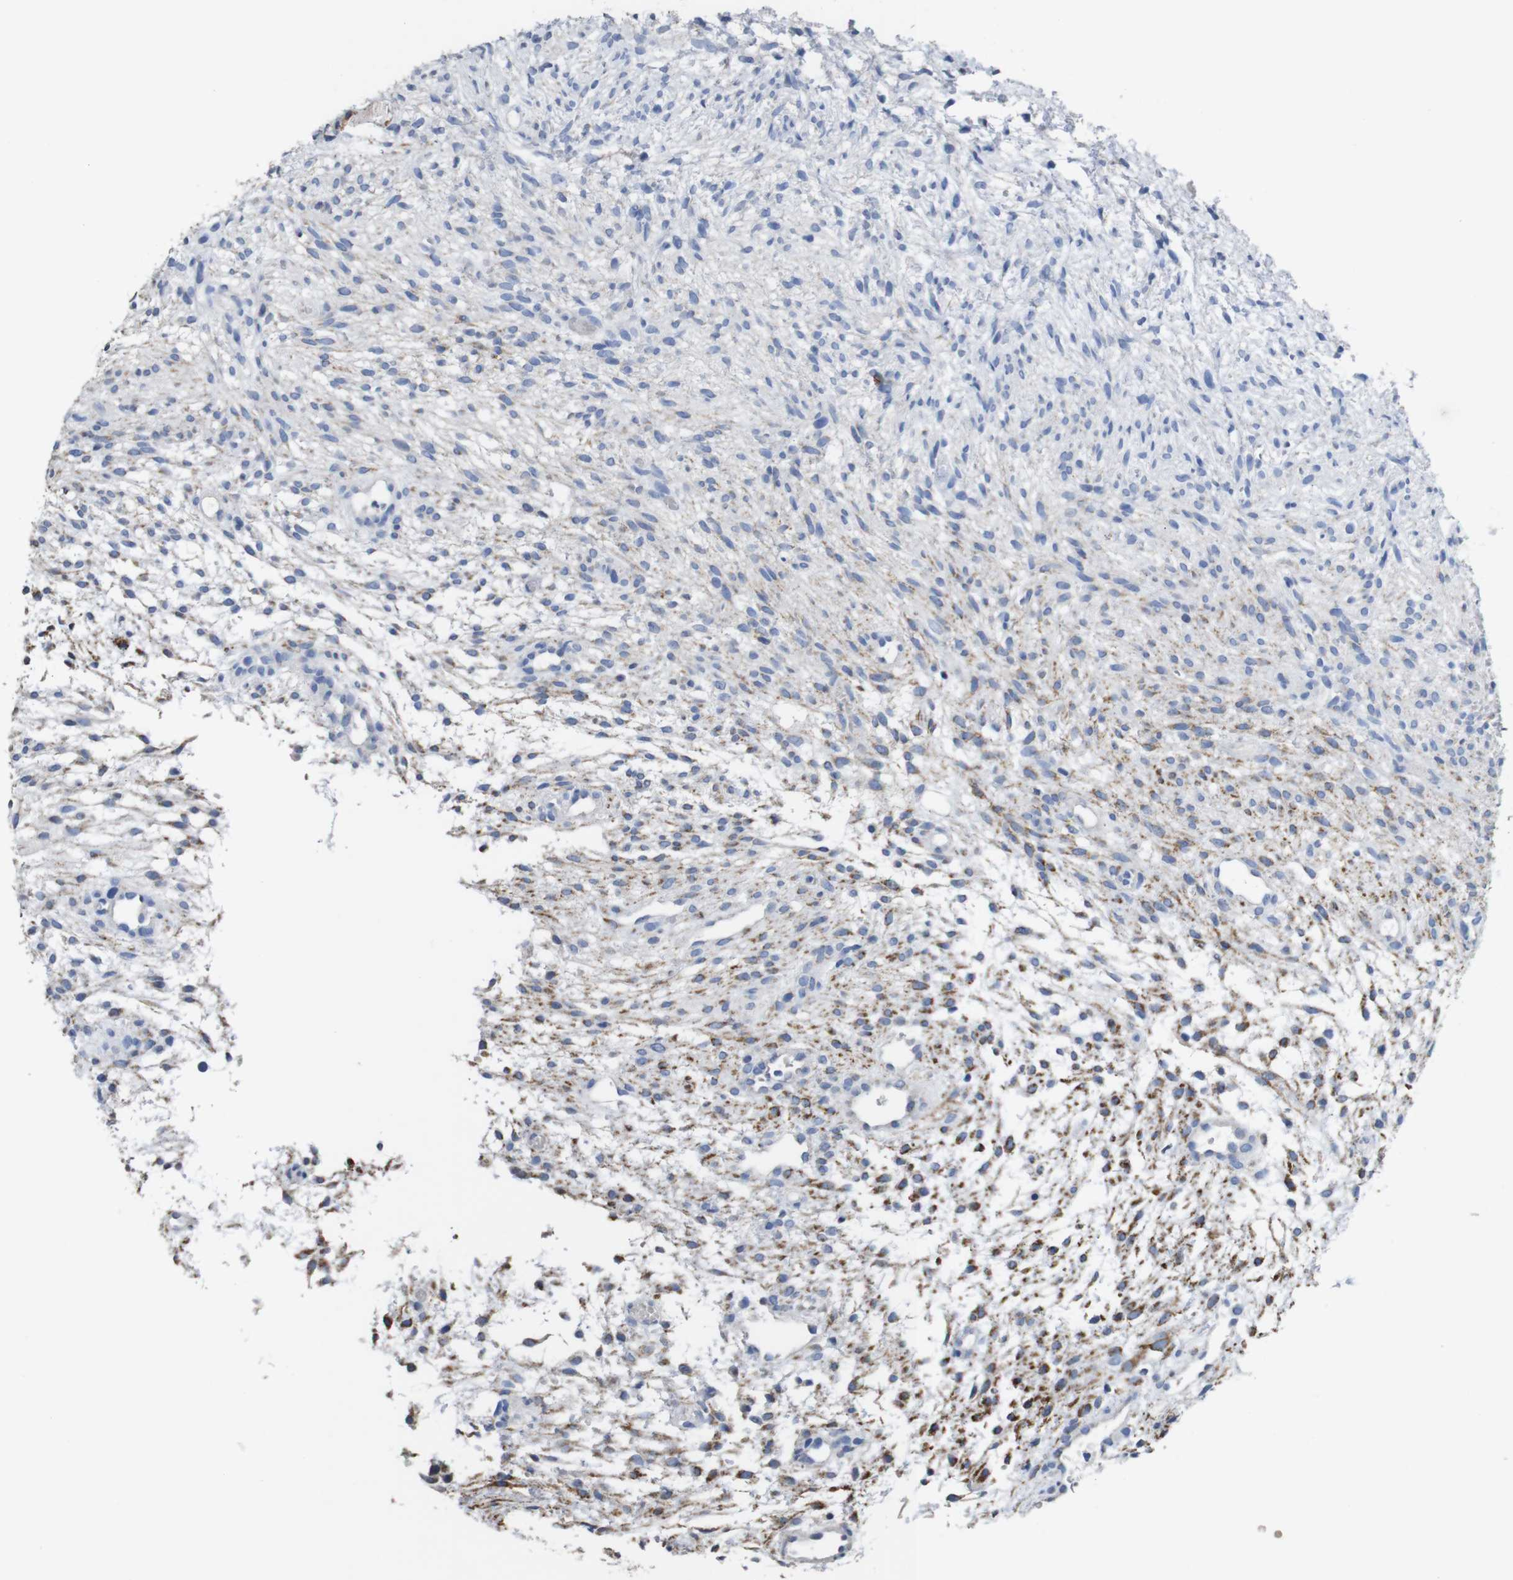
{"staining": {"intensity": "moderate", "quantity": "25%-75%", "location": "cytoplasmic/membranous"}, "tissue": "ovary", "cell_type": "Ovarian stroma cells", "image_type": "normal", "snomed": [{"axis": "morphology", "description": "Normal tissue, NOS"}, {"axis": "morphology", "description": "Cyst, NOS"}, {"axis": "topography", "description": "Ovary"}], "caption": "Immunohistochemistry image of normal human ovary stained for a protein (brown), which reveals medium levels of moderate cytoplasmic/membranous expression in about 25%-75% of ovarian stroma cells.", "gene": "MAOA", "patient": {"sex": "female", "age": 18}}